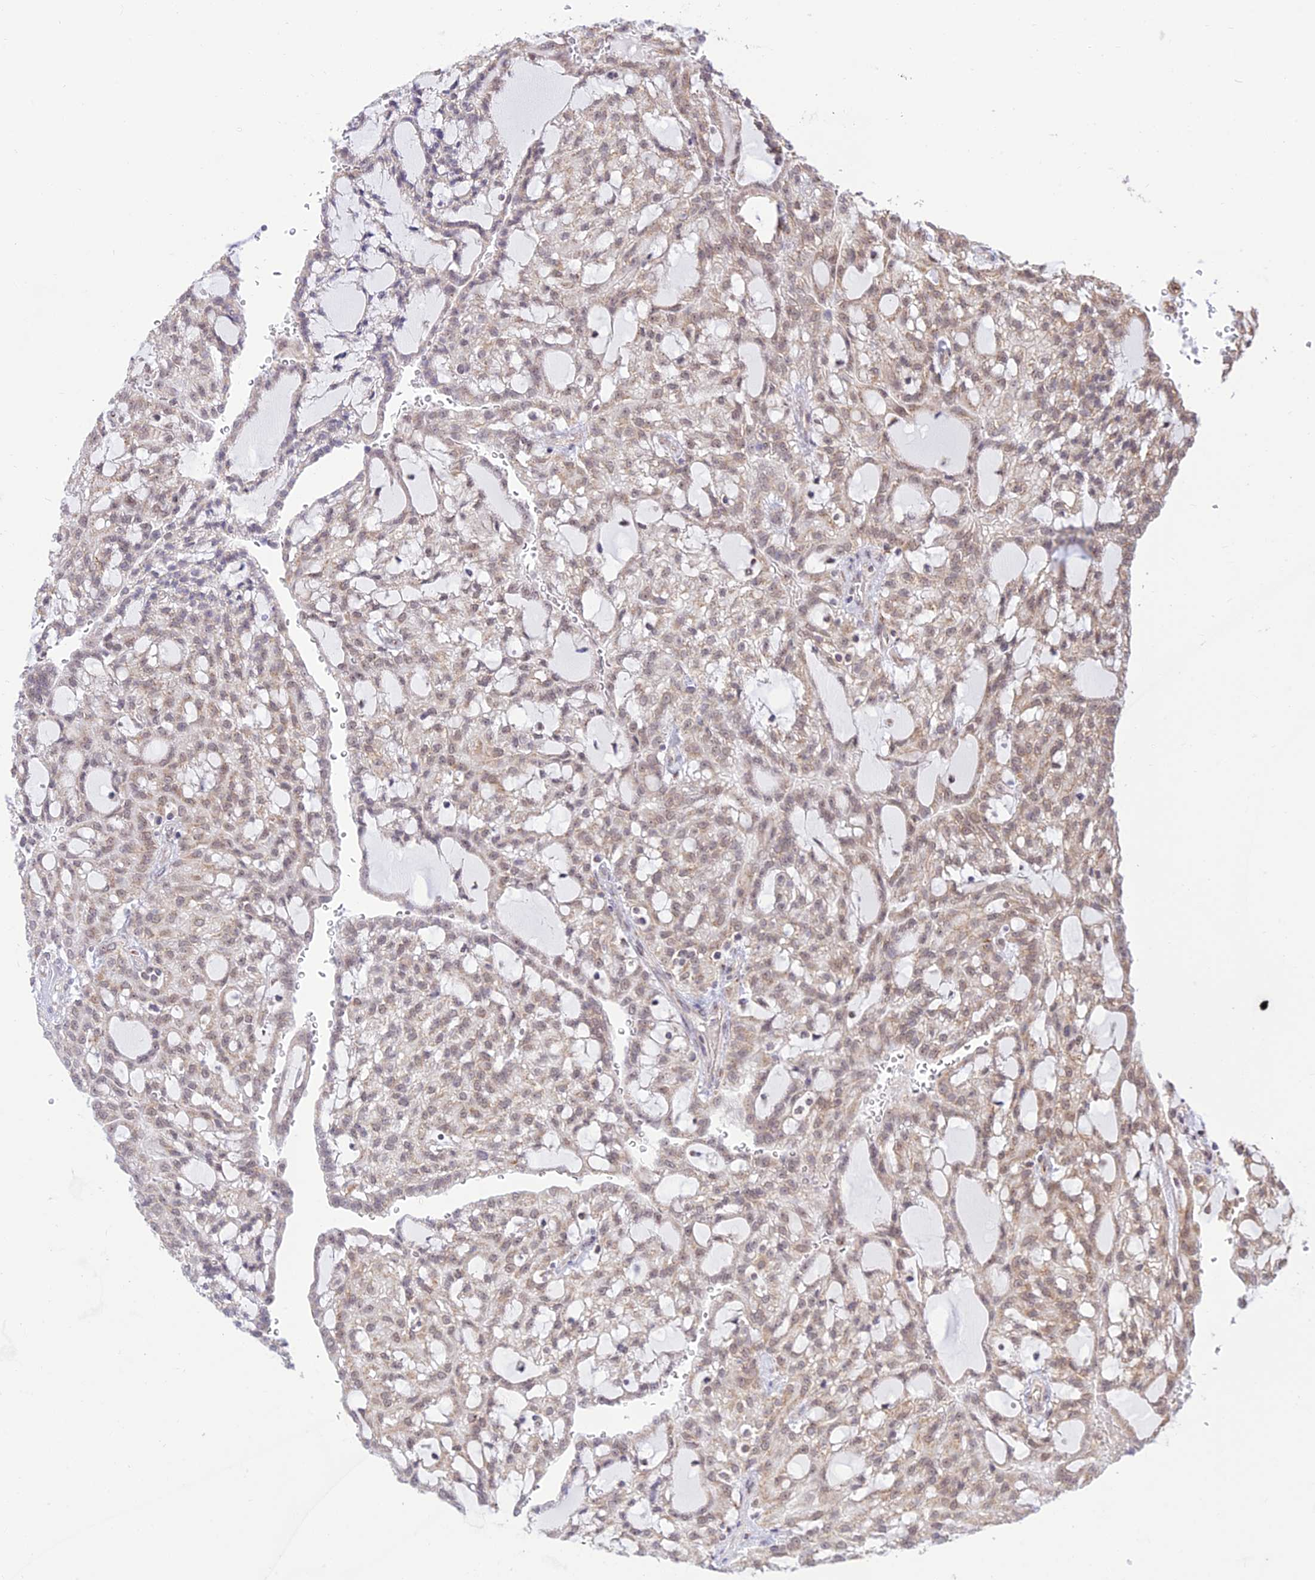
{"staining": {"intensity": "weak", "quantity": "<25%", "location": "cytoplasmic/membranous"}, "tissue": "renal cancer", "cell_type": "Tumor cells", "image_type": "cancer", "snomed": [{"axis": "morphology", "description": "Adenocarcinoma, NOS"}, {"axis": "topography", "description": "Kidney"}], "caption": "The immunohistochemistry (IHC) image has no significant expression in tumor cells of renal cancer (adenocarcinoma) tissue.", "gene": "GOLGA3", "patient": {"sex": "male", "age": 63}}